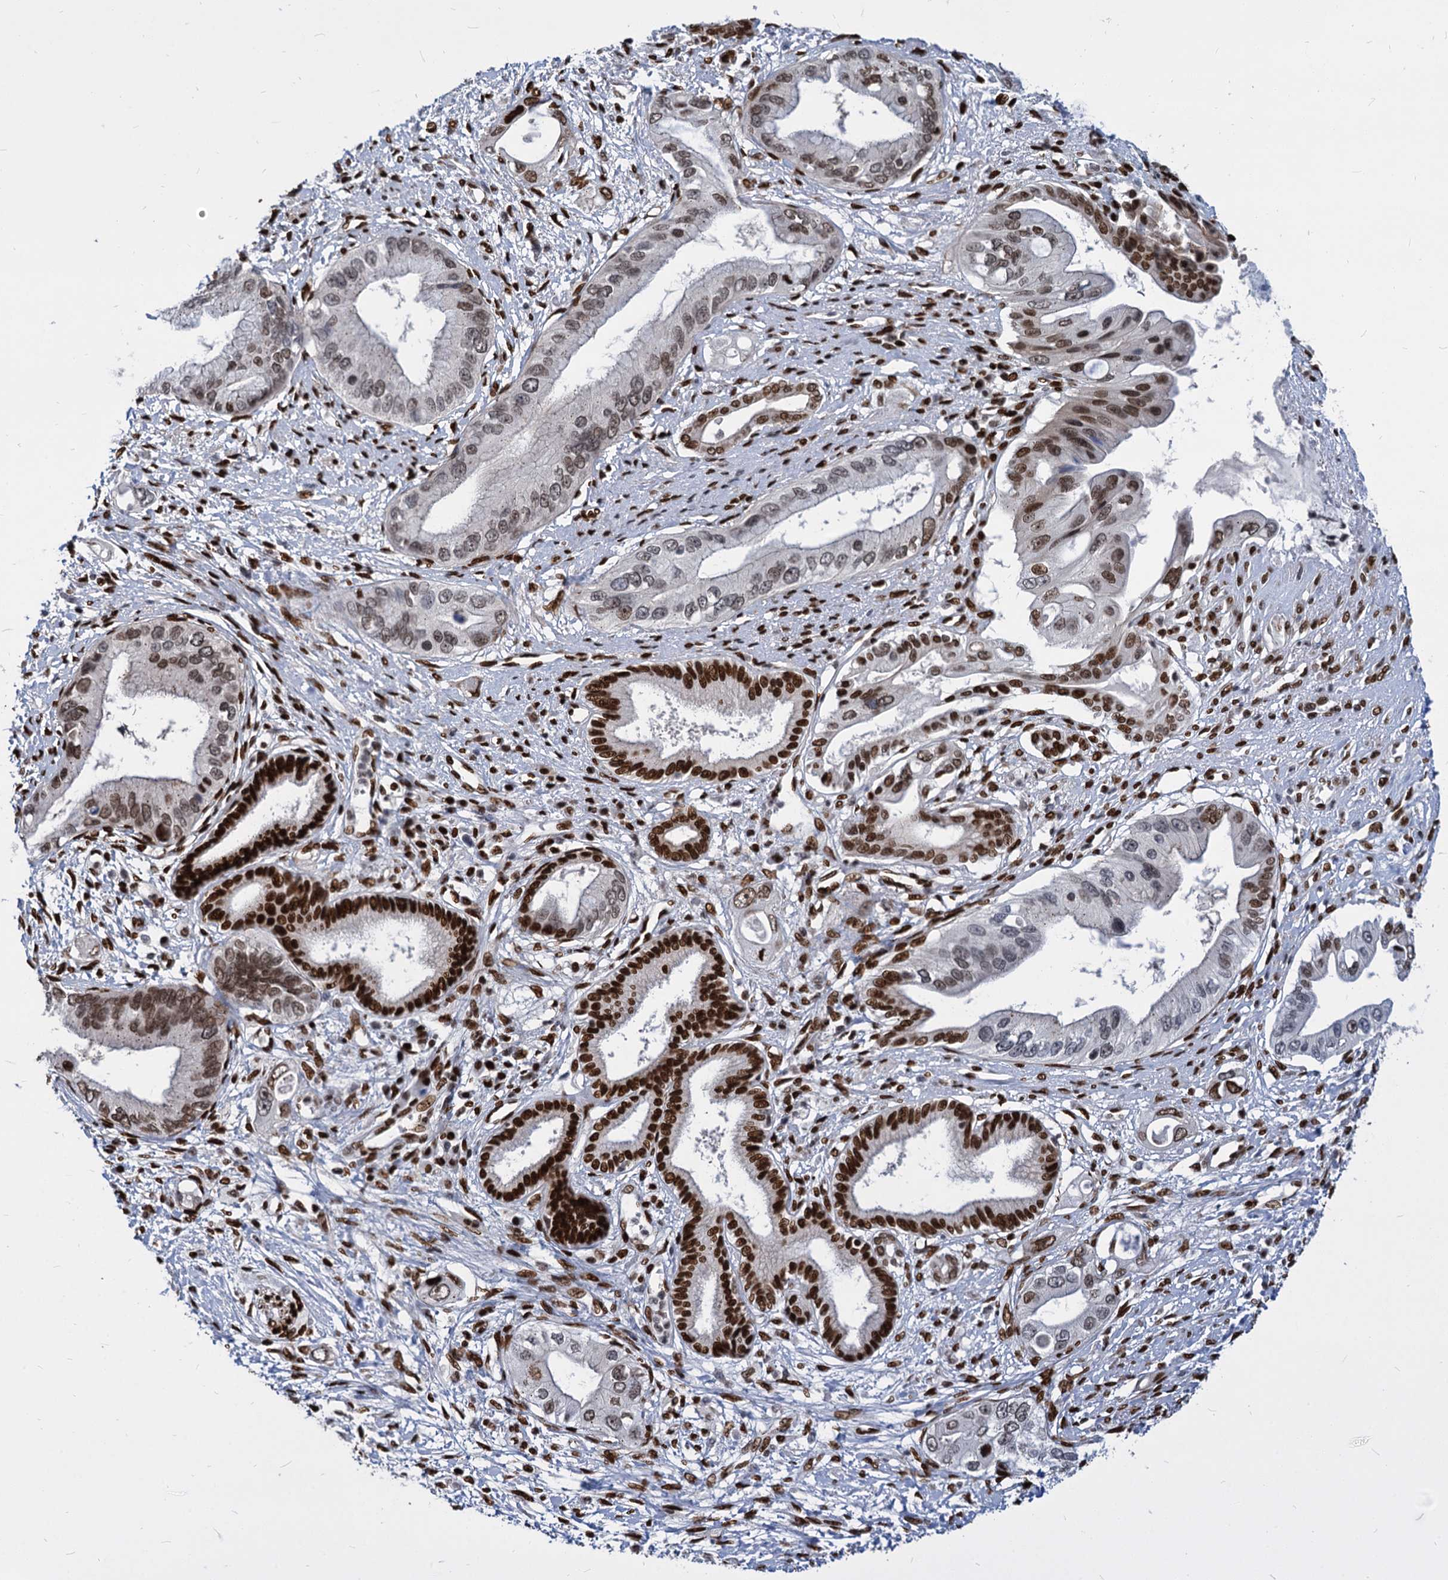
{"staining": {"intensity": "moderate", "quantity": ">75%", "location": "nuclear"}, "tissue": "pancreatic cancer", "cell_type": "Tumor cells", "image_type": "cancer", "snomed": [{"axis": "morphology", "description": "Inflammation, NOS"}, {"axis": "morphology", "description": "Adenocarcinoma, NOS"}, {"axis": "topography", "description": "Pancreas"}], "caption": "This histopathology image shows IHC staining of human pancreatic adenocarcinoma, with medium moderate nuclear expression in about >75% of tumor cells.", "gene": "MECP2", "patient": {"sex": "female", "age": 56}}